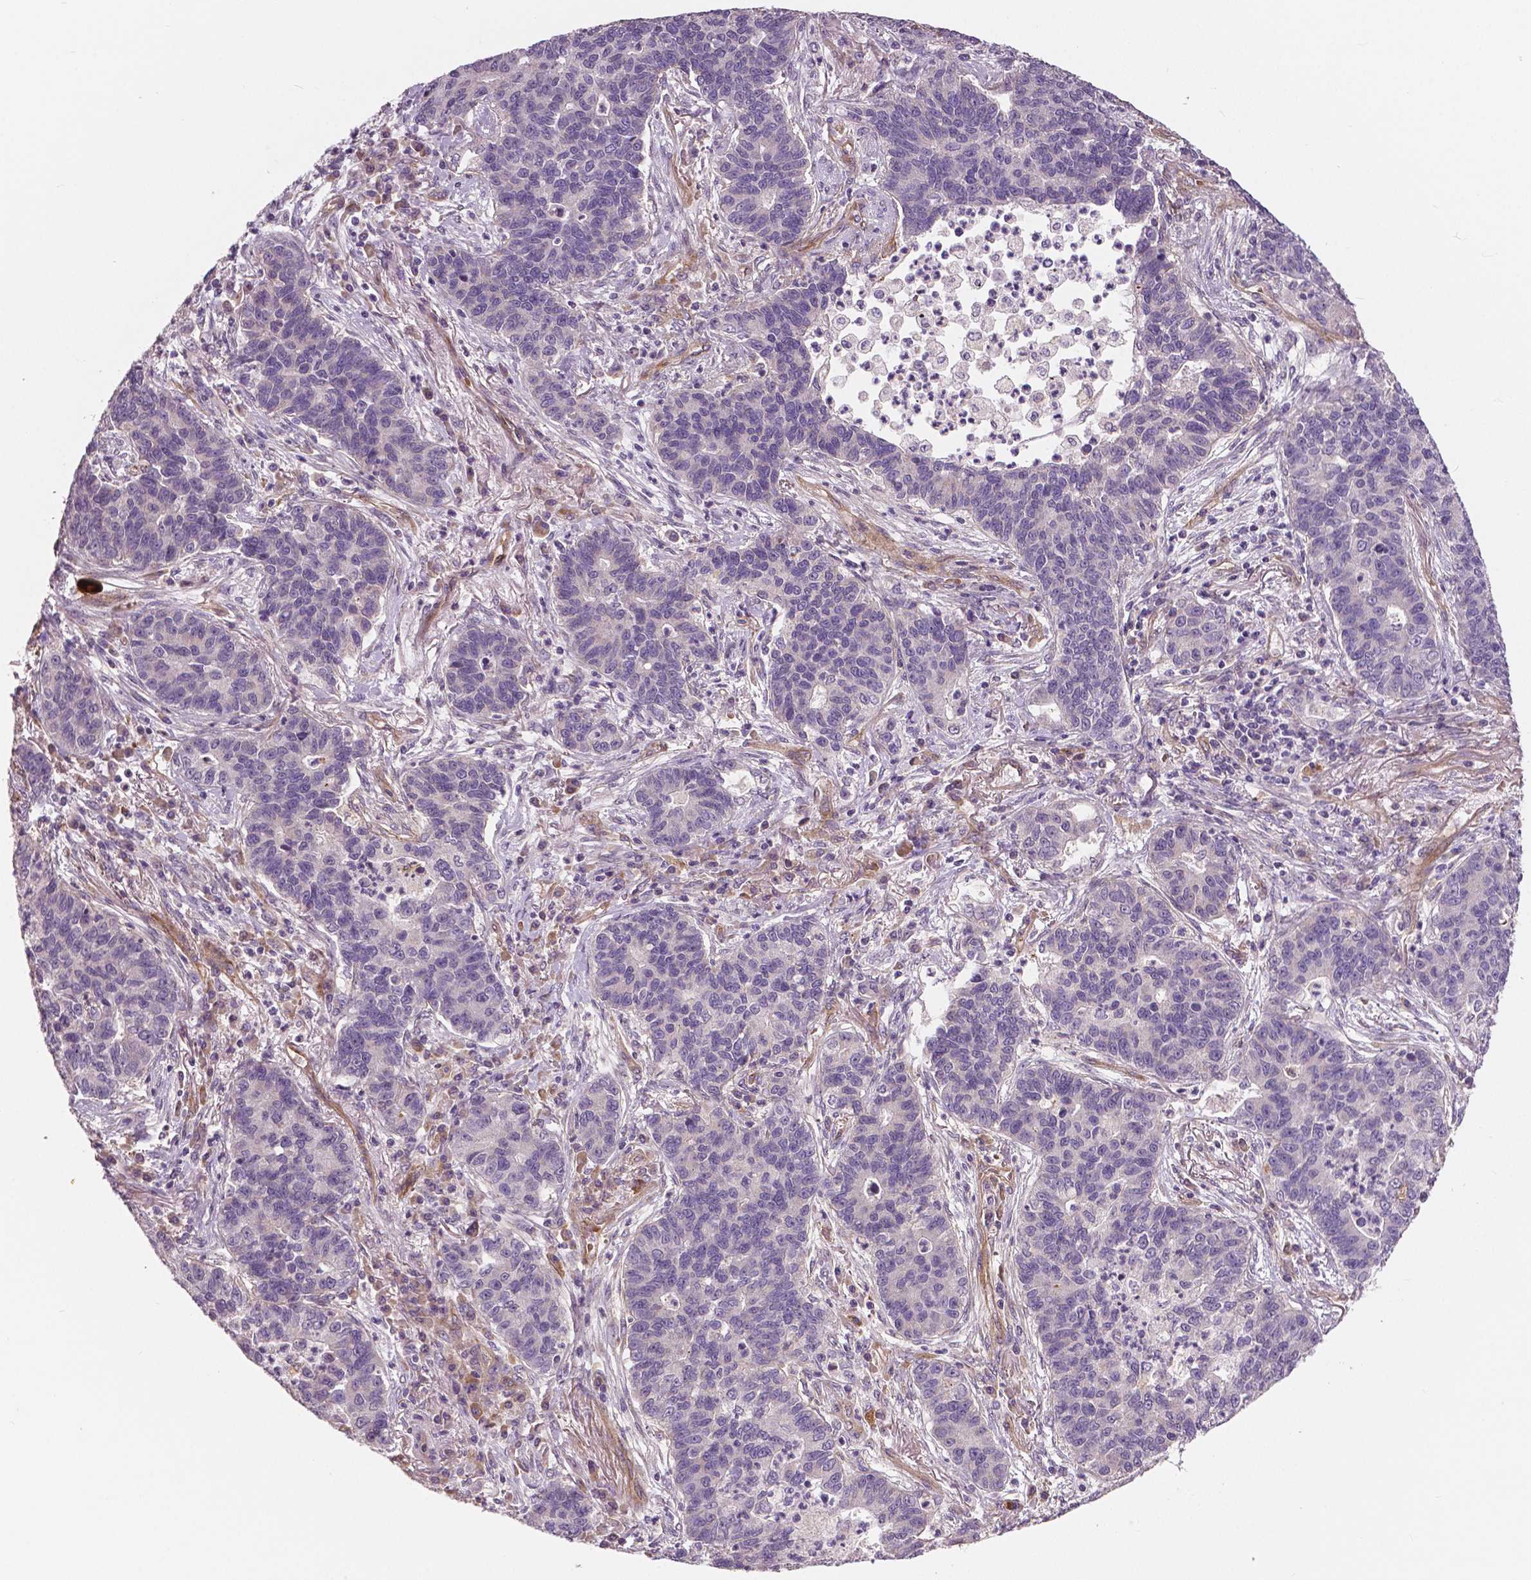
{"staining": {"intensity": "negative", "quantity": "none", "location": "none"}, "tissue": "lung cancer", "cell_type": "Tumor cells", "image_type": "cancer", "snomed": [{"axis": "morphology", "description": "Adenocarcinoma, NOS"}, {"axis": "topography", "description": "Lung"}], "caption": "The photomicrograph demonstrates no significant positivity in tumor cells of lung cancer.", "gene": "FLT1", "patient": {"sex": "female", "age": 57}}